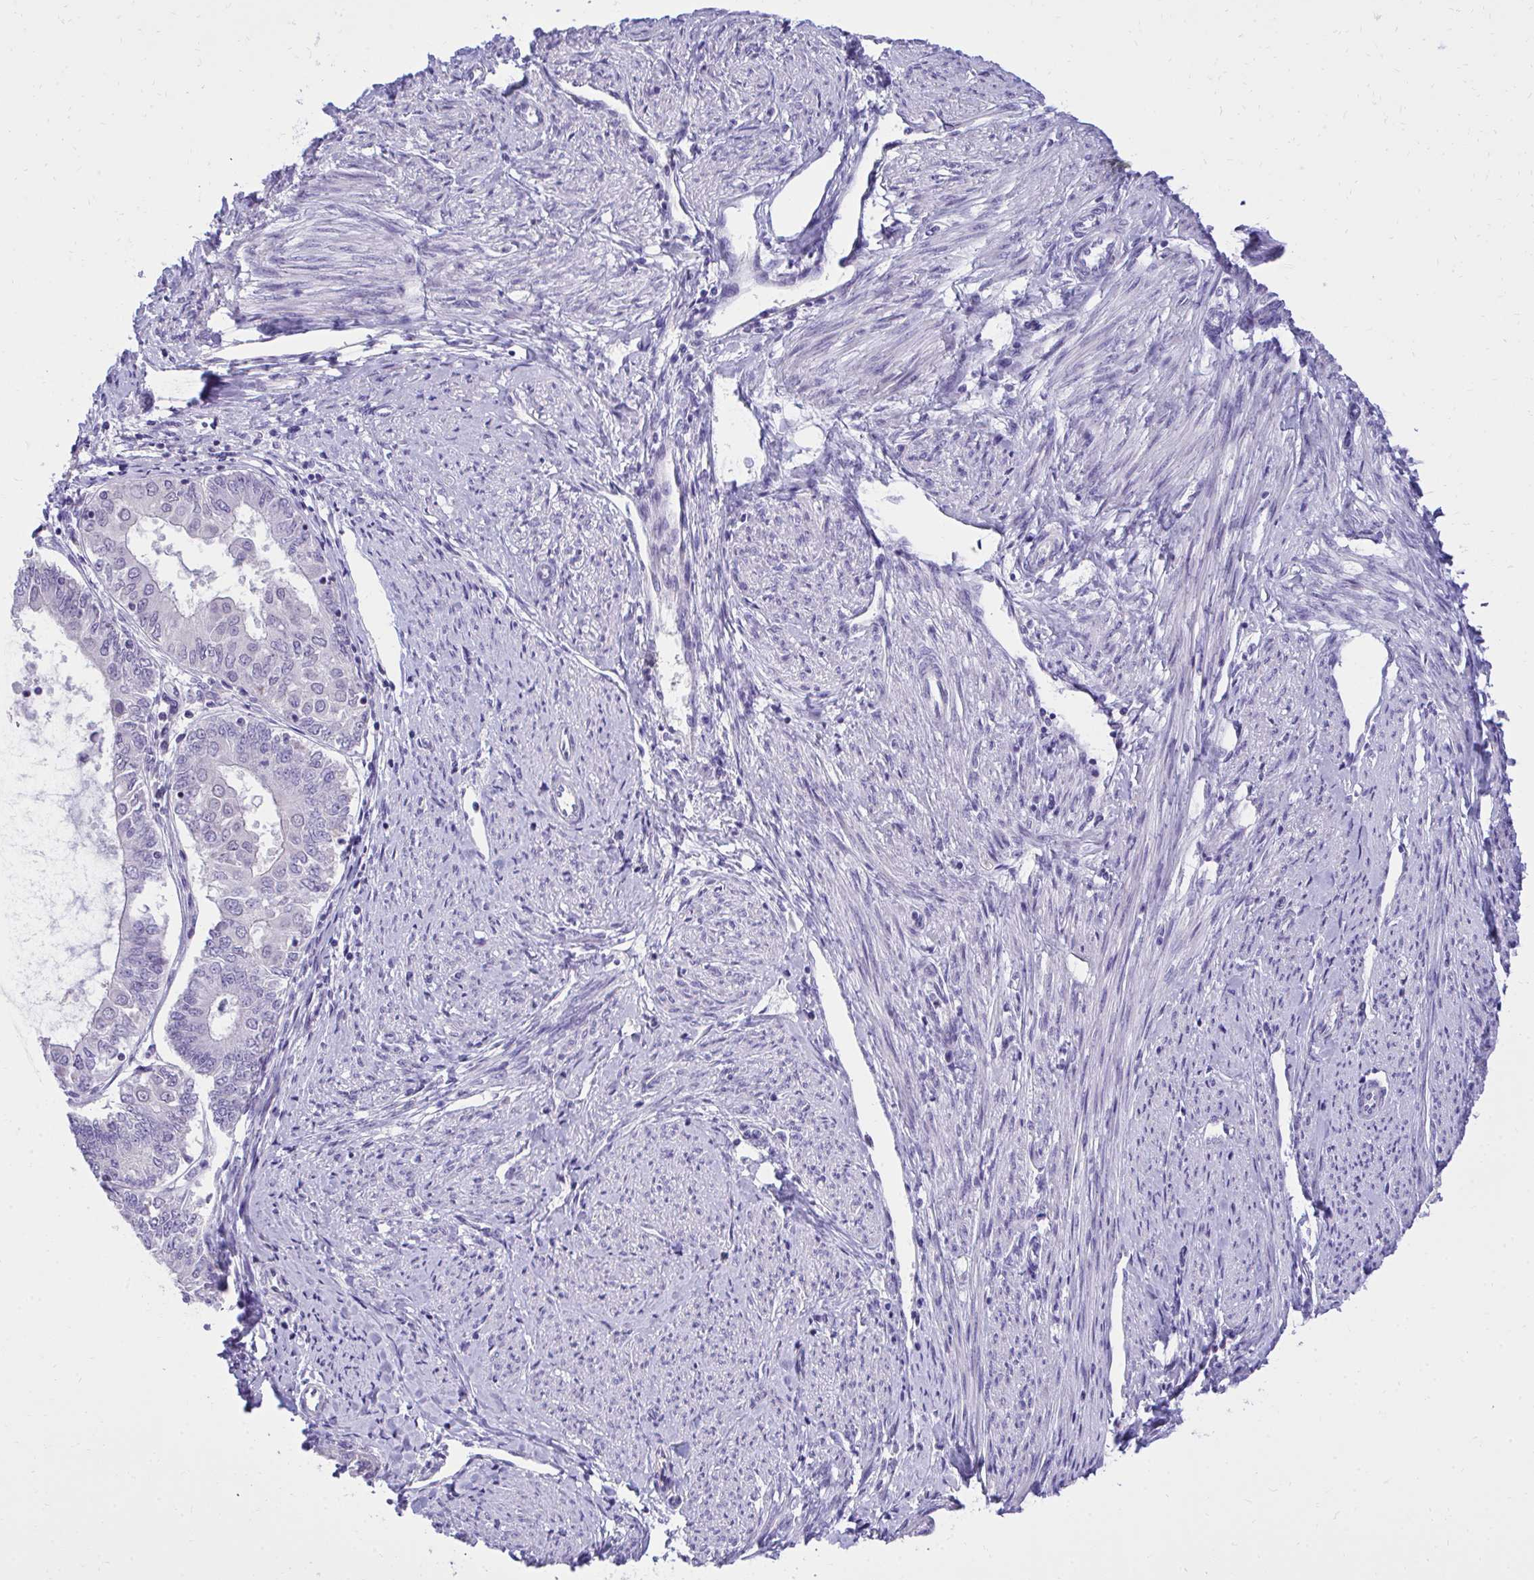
{"staining": {"intensity": "negative", "quantity": "none", "location": "none"}, "tissue": "endometrial cancer", "cell_type": "Tumor cells", "image_type": "cancer", "snomed": [{"axis": "morphology", "description": "Adenocarcinoma, NOS"}, {"axis": "topography", "description": "Endometrium"}], "caption": "Tumor cells show no significant protein expression in endometrial adenocarcinoma.", "gene": "TMCO5A", "patient": {"sex": "female", "age": 68}}